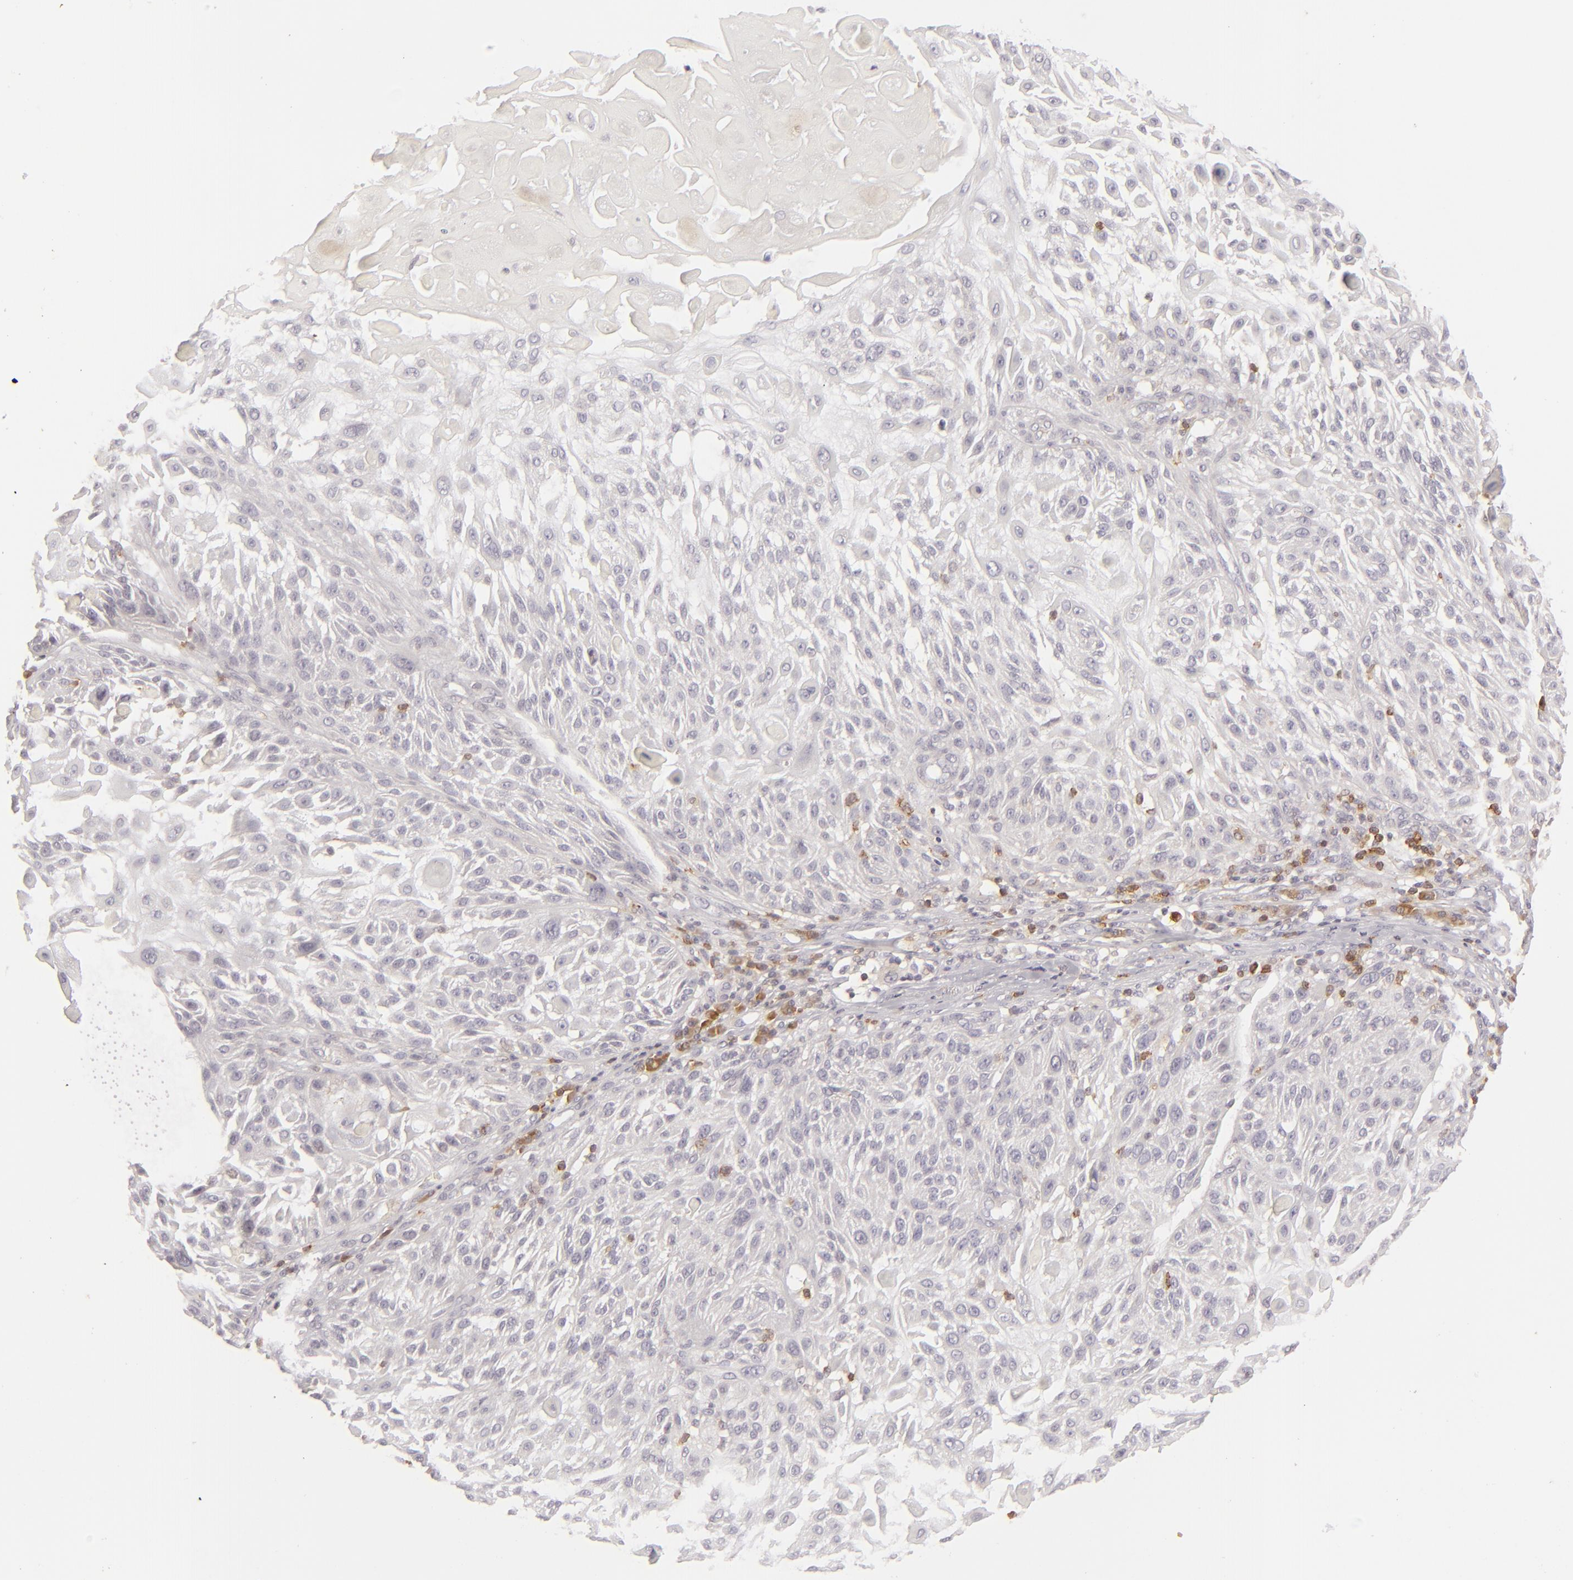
{"staining": {"intensity": "negative", "quantity": "none", "location": "none"}, "tissue": "skin cancer", "cell_type": "Tumor cells", "image_type": "cancer", "snomed": [{"axis": "morphology", "description": "Squamous cell carcinoma, NOS"}, {"axis": "topography", "description": "Skin"}], "caption": "Tumor cells are negative for brown protein staining in skin cancer.", "gene": "APOBEC3G", "patient": {"sex": "female", "age": 89}}